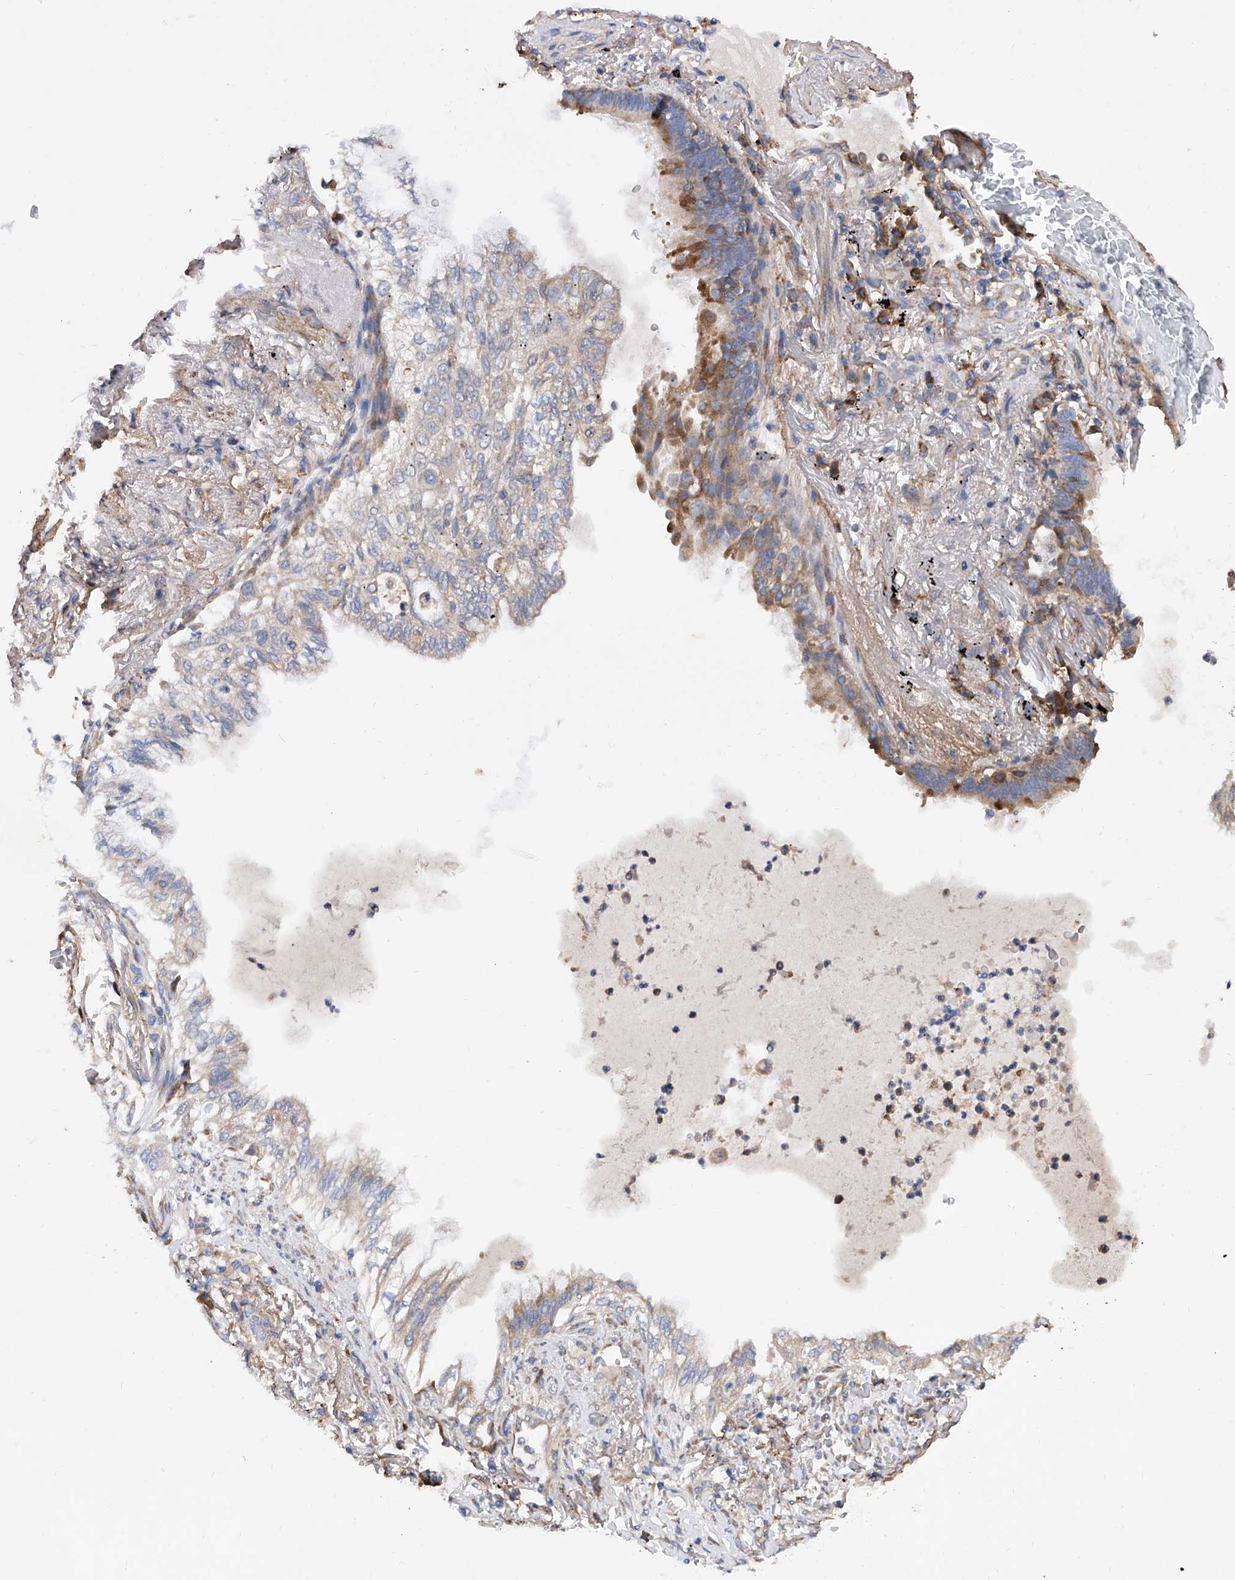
{"staining": {"intensity": "weak", "quantity": "<25%", "location": "cytoplasmic/membranous"}, "tissue": "lung cancer", "cell_type": "Tumor cells", "image_type": "cancer", "snomed": [{"axis": "morphology", "description": "Adenocarcinoma, NOS"}, {"axis": "topography", "description": "Lung"}], "caption": "Immunohistochemical staining of lung cancer displays no significant expression in tumor cells. Nuclei are stained in blue.", "gene": "INPP5B", "patient": {"sex": "female", "age": 70}}